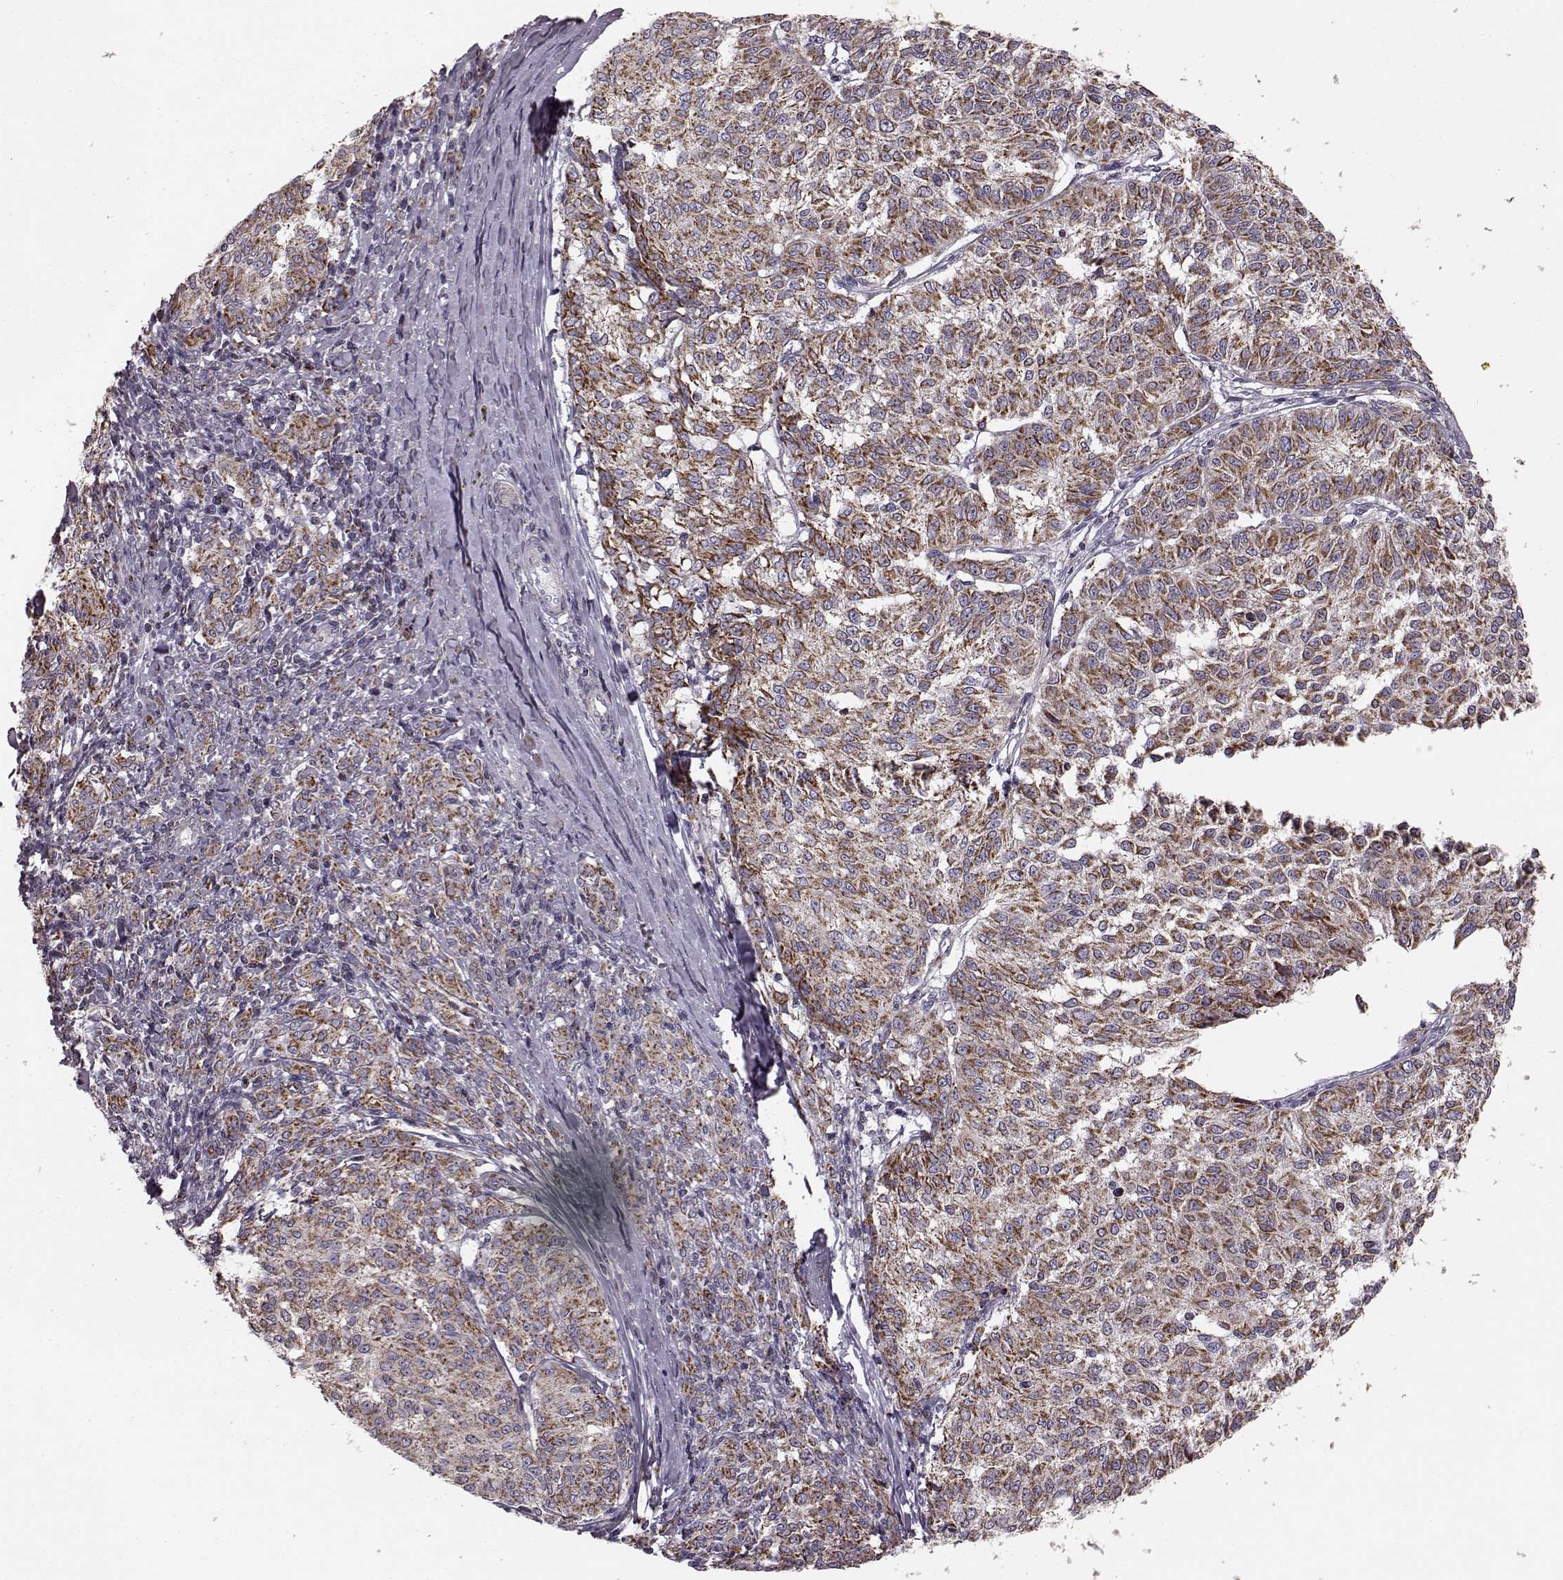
{"staining": {"intensity": "strong", "quantity": ">75%", "location": "cytoplasmic/membranous"}, "tissue": "melanoma", "cell_type": "Tumor cells", "image_type": "cancer", "snomed": [{"axis": "morphology", "description": "Malignant melanoma, NOS"}, {"axis": "topography", "description": "Skin"}], "caption": "Tumor cells exhibit high levels of strong cytoplasmic/membranous expression in approximately >75% of cells in human melanoma.", "gene": "ATP5MF", "patient": {"sex": "female", "age": 72}}